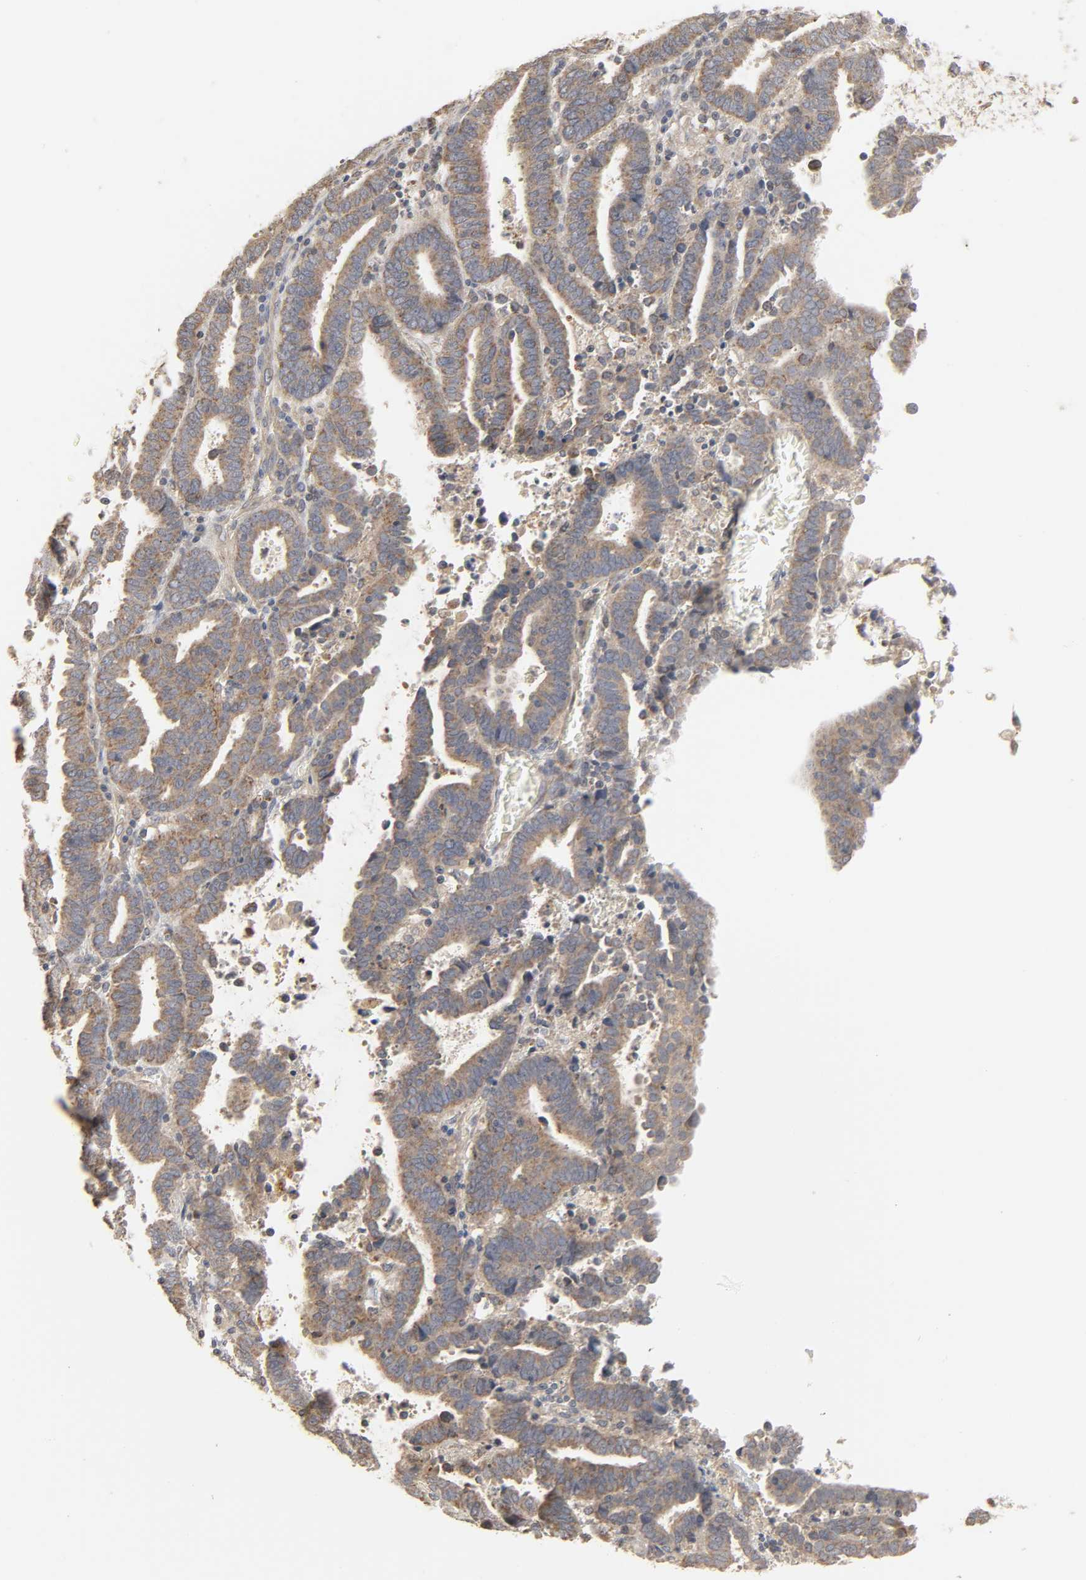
{"staining": {"intensity": "weak", "quantity": ">75%", "location": "cytoplasmic/membranous"}, "tissue": "endometrial cancer", "cell_type": "Tumor cells", "image_type": "cancer", "snomed": [{"axis": "morphology", "description": "Adenocarcinoma, NOS"}, {"axis": "topography", "description": "Uterus"}], "caption": "IHC image of endometrial cancer stained for a protein (brown), which demonstrates low levels of weak cytoplasmic/membranous expression in about >75% of tumor cells.", "gene": "CLEC4E", "patient": {"sex": "female", "age": 83}}